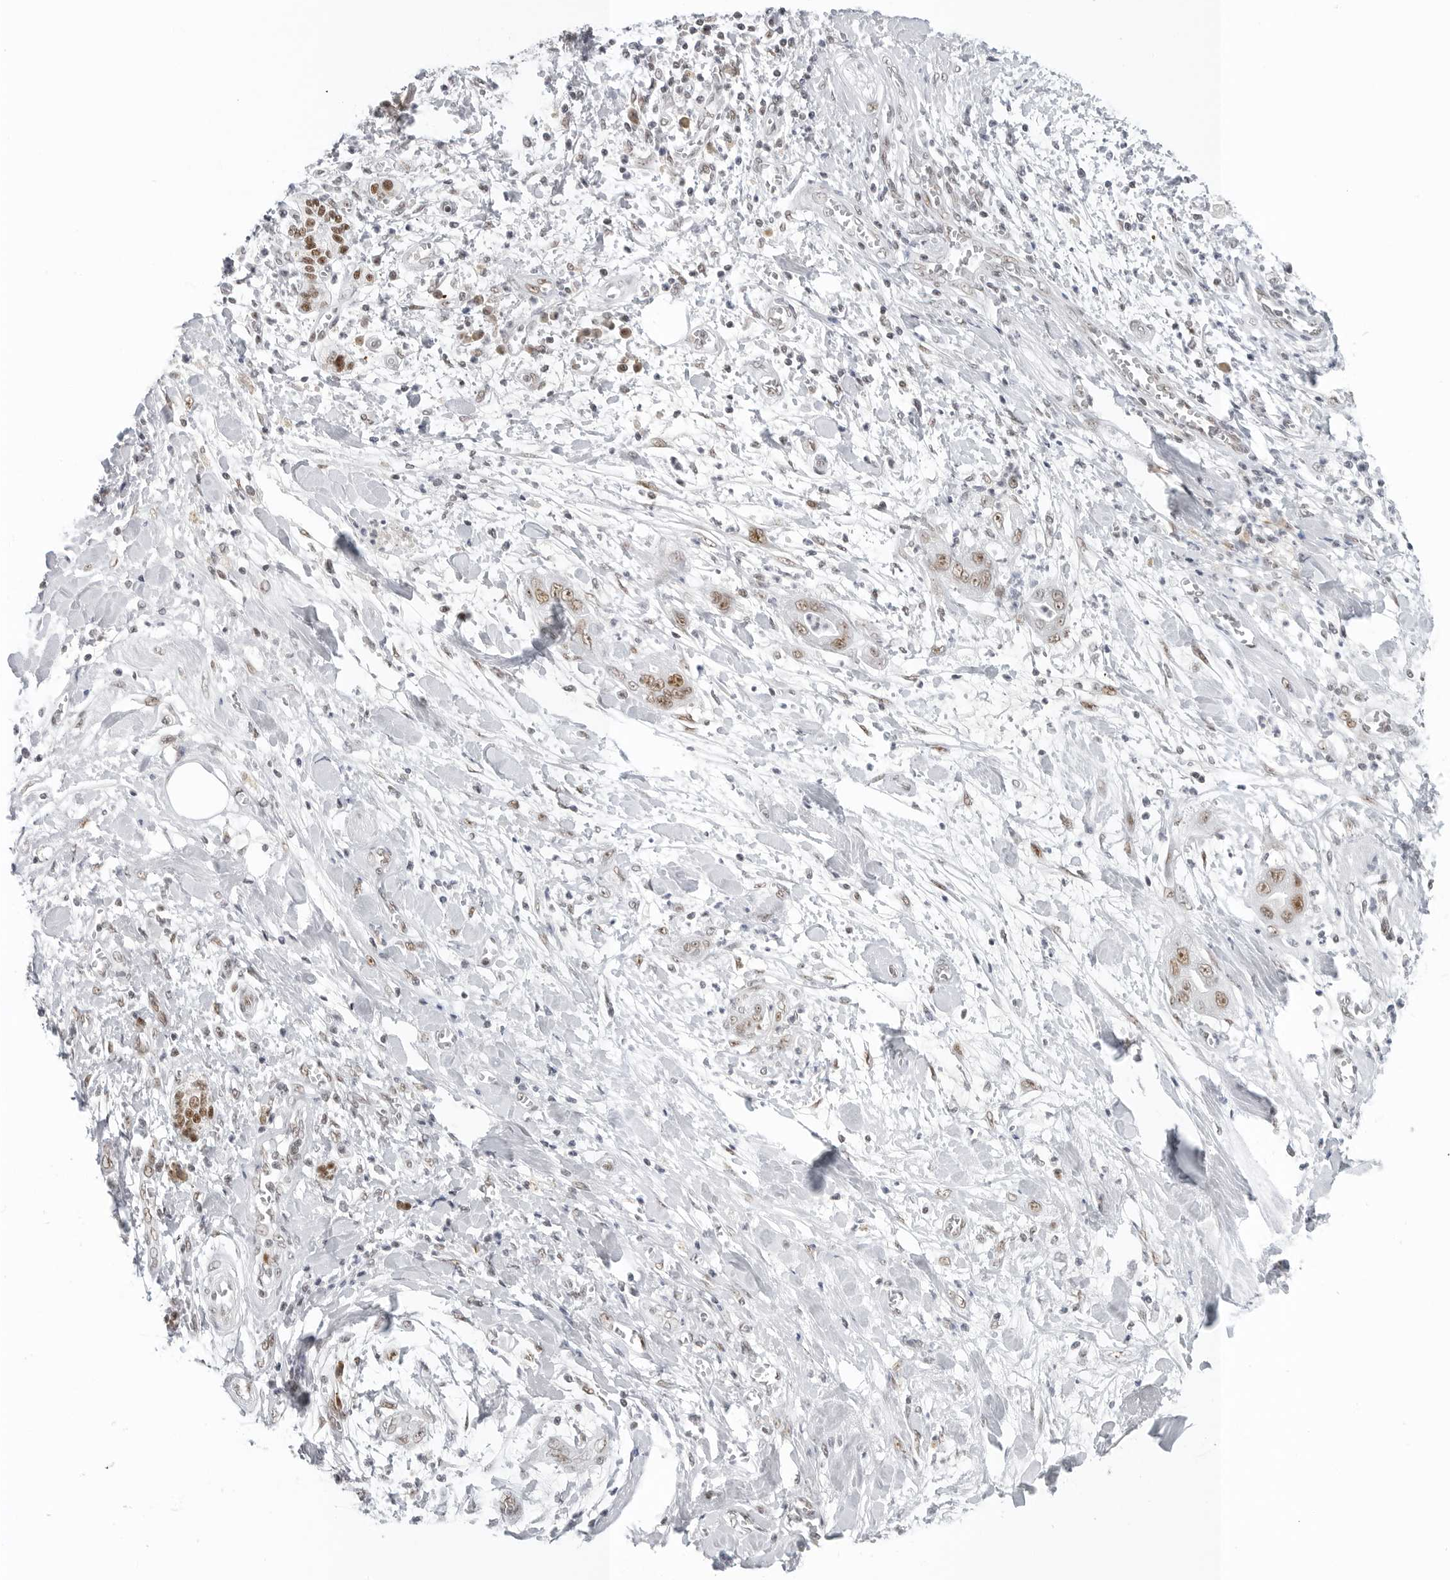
{"staining": {"intensity": "moderate", "quantity": ">75%", "location": "nuclear"}, "tissue": "pancreatic cancer", "cell_type": "Tumor cells", "image_type": "cancer", "snomed": [{"axis": "morphology", "description": "Adenocarcinoma, NOS"}, {"axis": "topography", "description": "Pancreas"}], "caption": "DAB (3,3'-diaminobenzidine) immunohistochemical staining of human adenocarcinoma (pancreatic) demonstrates moderate nuclear protein expression in approximately >75% of tumor cells.", "gene": "WRAP53", "patient": {"sex": "female", "age": 78}}